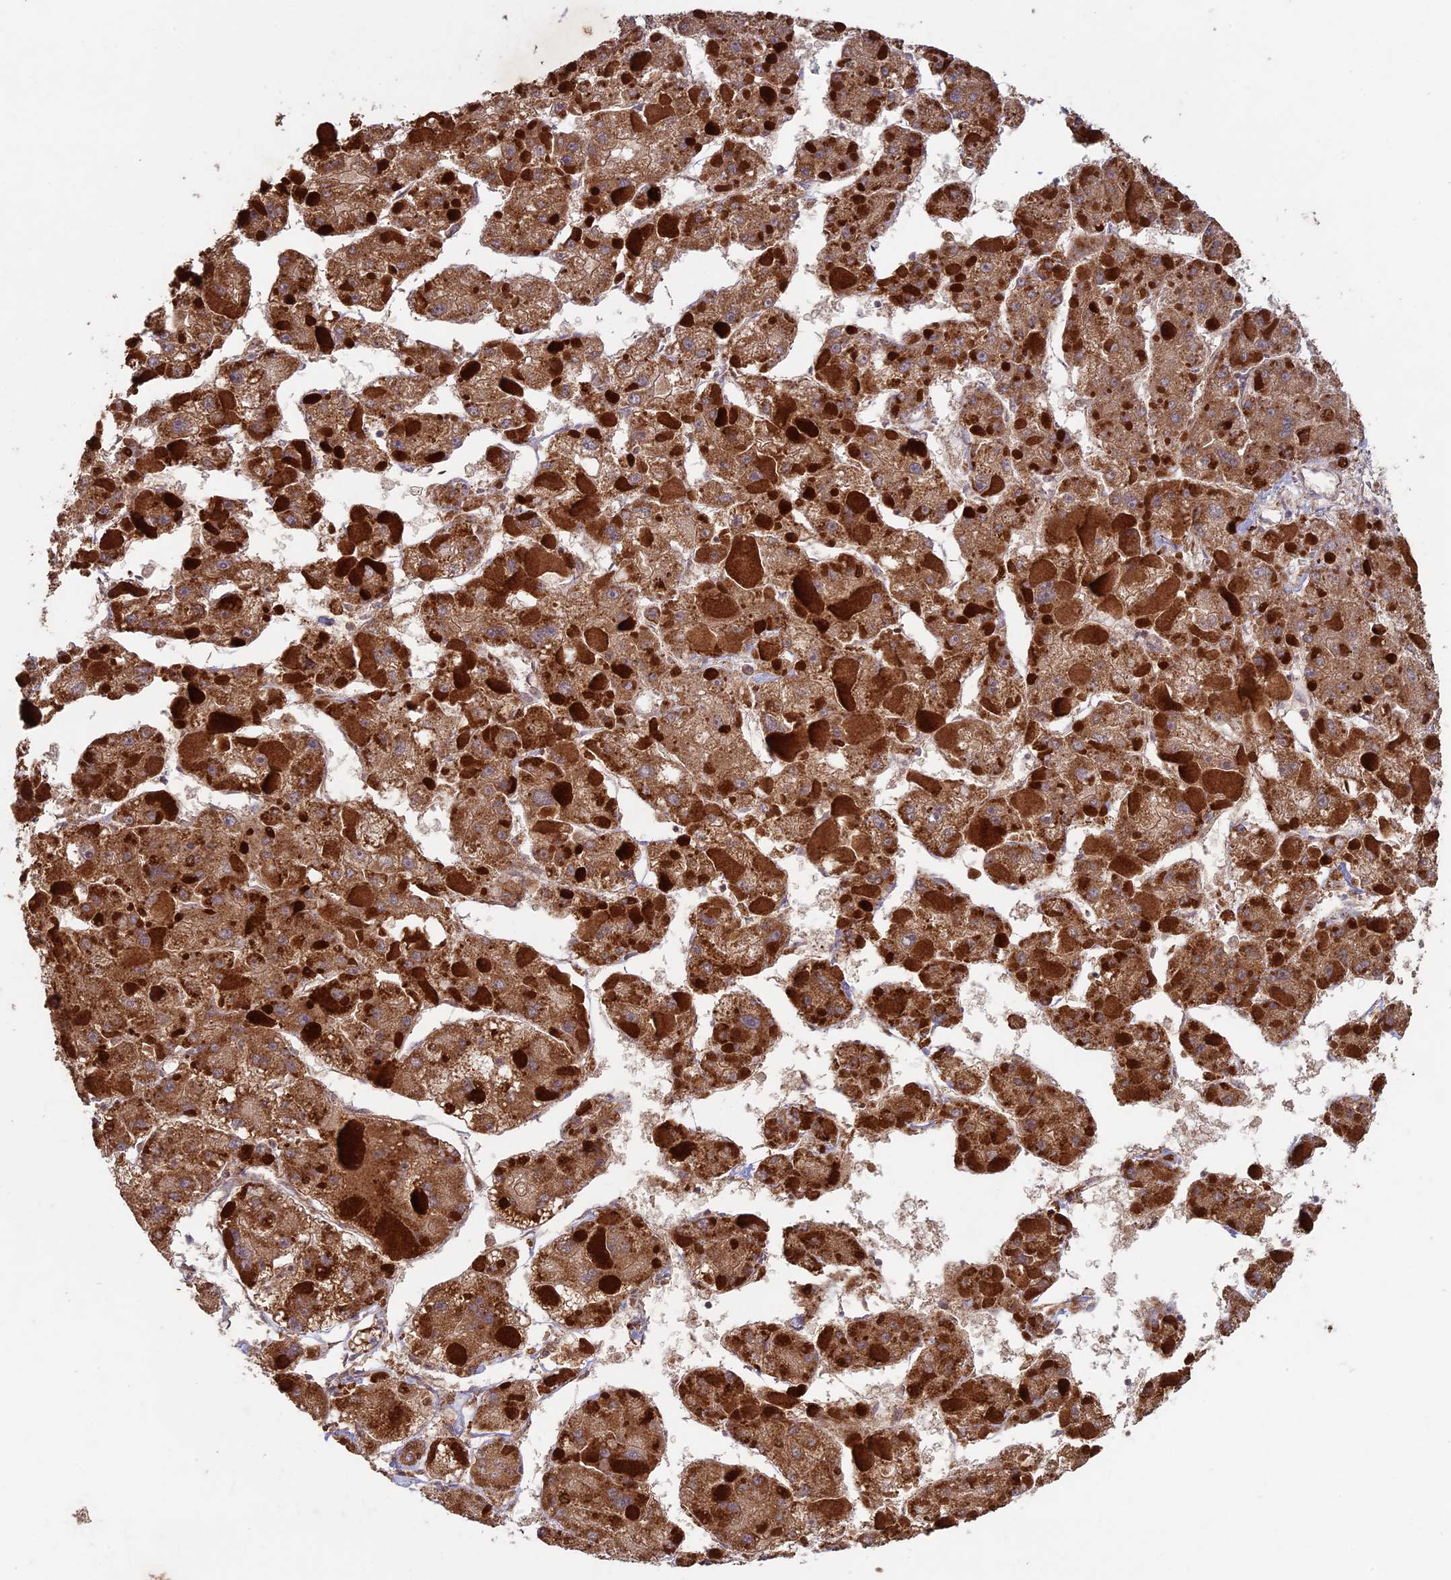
{"staining": {"intensity": "strong", "quantity": ">75%", "location": "cytoplasmic/membranous"}, "tissue": "liver cancer", "cell_type": "Tumor cells", "image_type": "cancer", "snomed": [{"axis": "morphology", "description": "Carcinoma, Hepatocellular, NOS"}, {"axis": "topography", "description": "Liver"}], "caption": "An image showing strong cytoplasmic/membranous staining in approximately >75% of tumor cells in liver cancer, as visualized by brown immunohistochemical staining.", "gene": "RCCD1", "patient": {"sex": "female", "age": 73}}